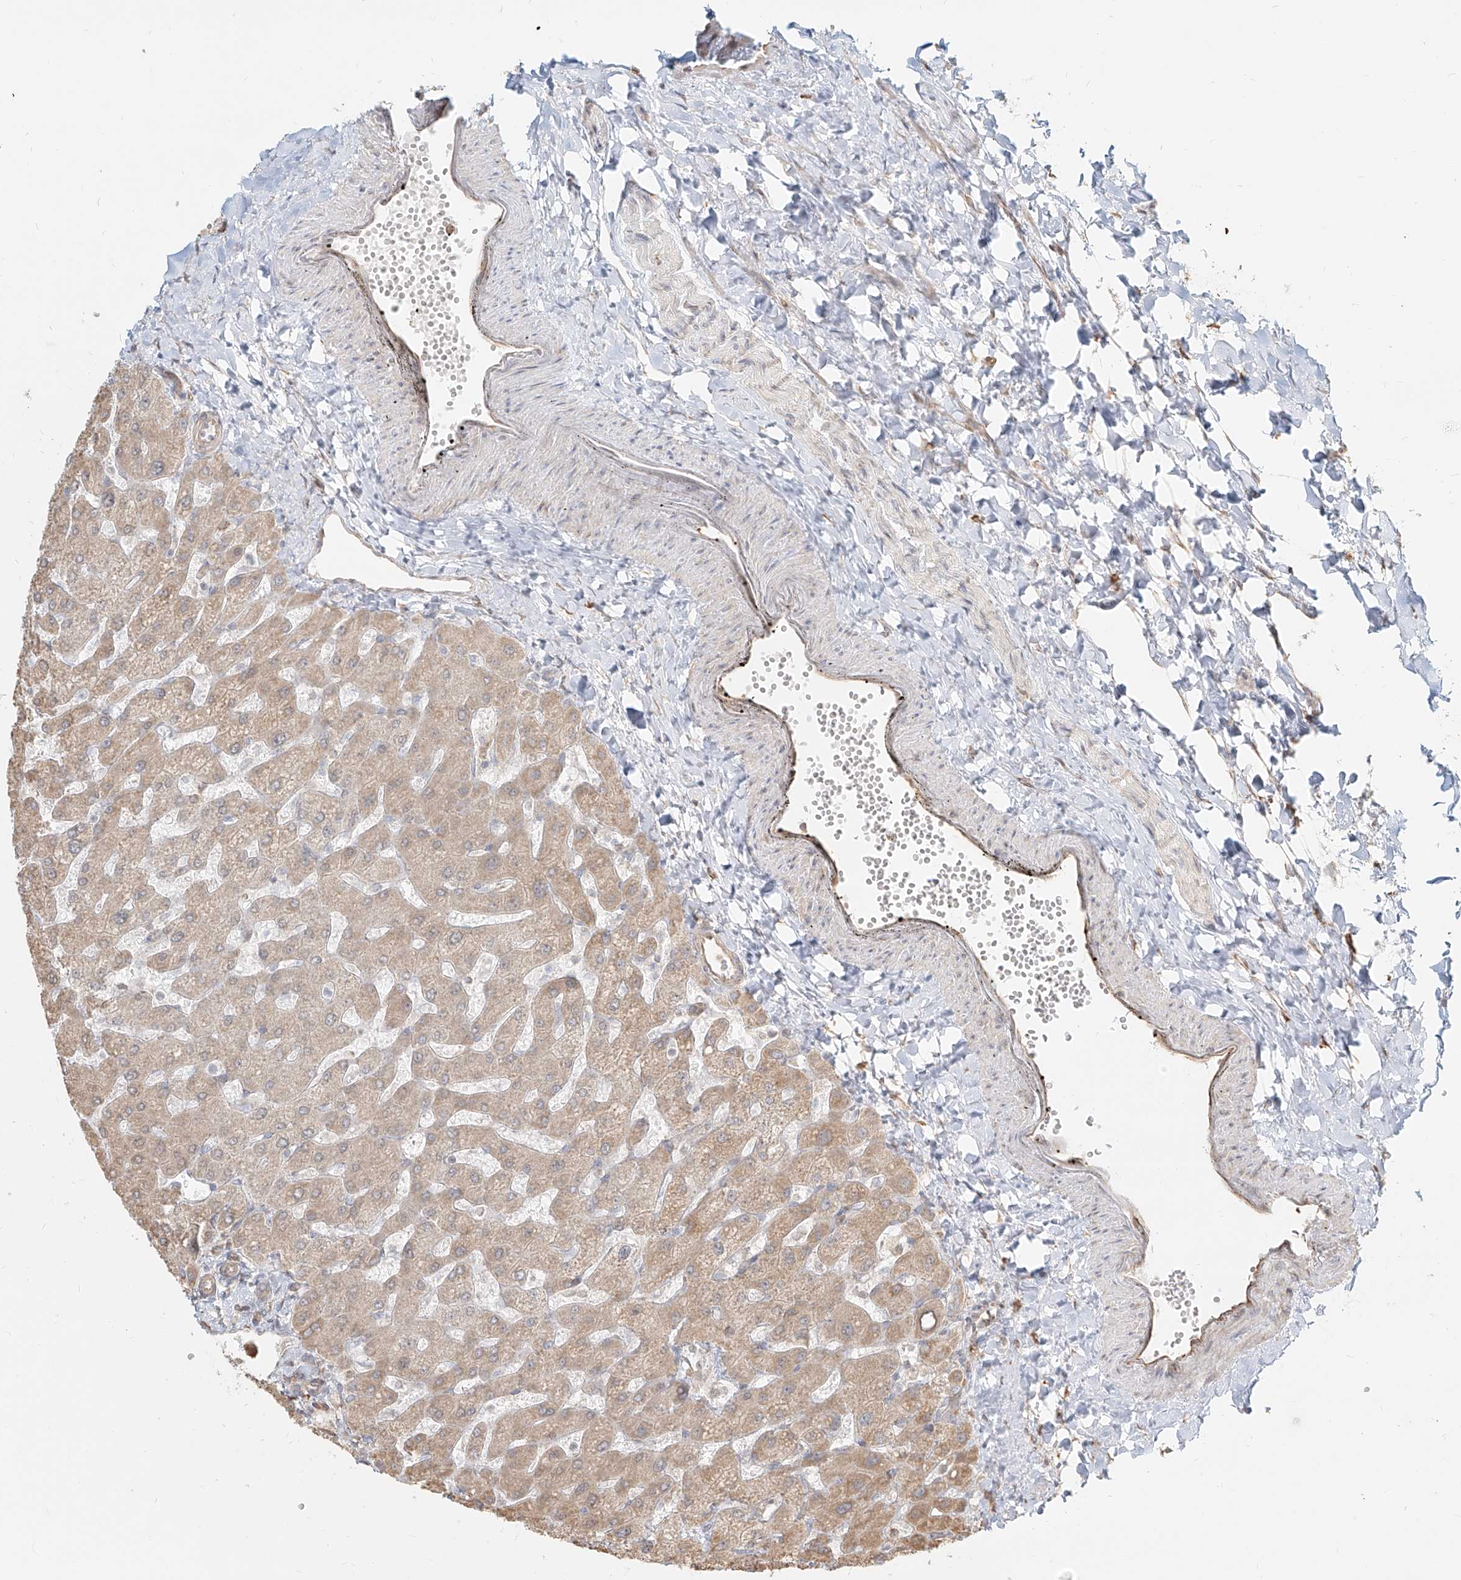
{"staining": {"intensity": "negative", "quantity": "none", "location": "none"}, "tissue": "liver", "cell_type": "Cholangiocytes", "image_type": "normal", "snomed": [{"axis": "morphology", "description": "Normal tissue, NOS"}, {"axis": "topography", "description": "Liver"}], "caption": "The micrograph shows no staining of cholangiocytes in unremarkable liver.", "gene": "UBE2K", "patient": {"sex": "male", "age": 55}}